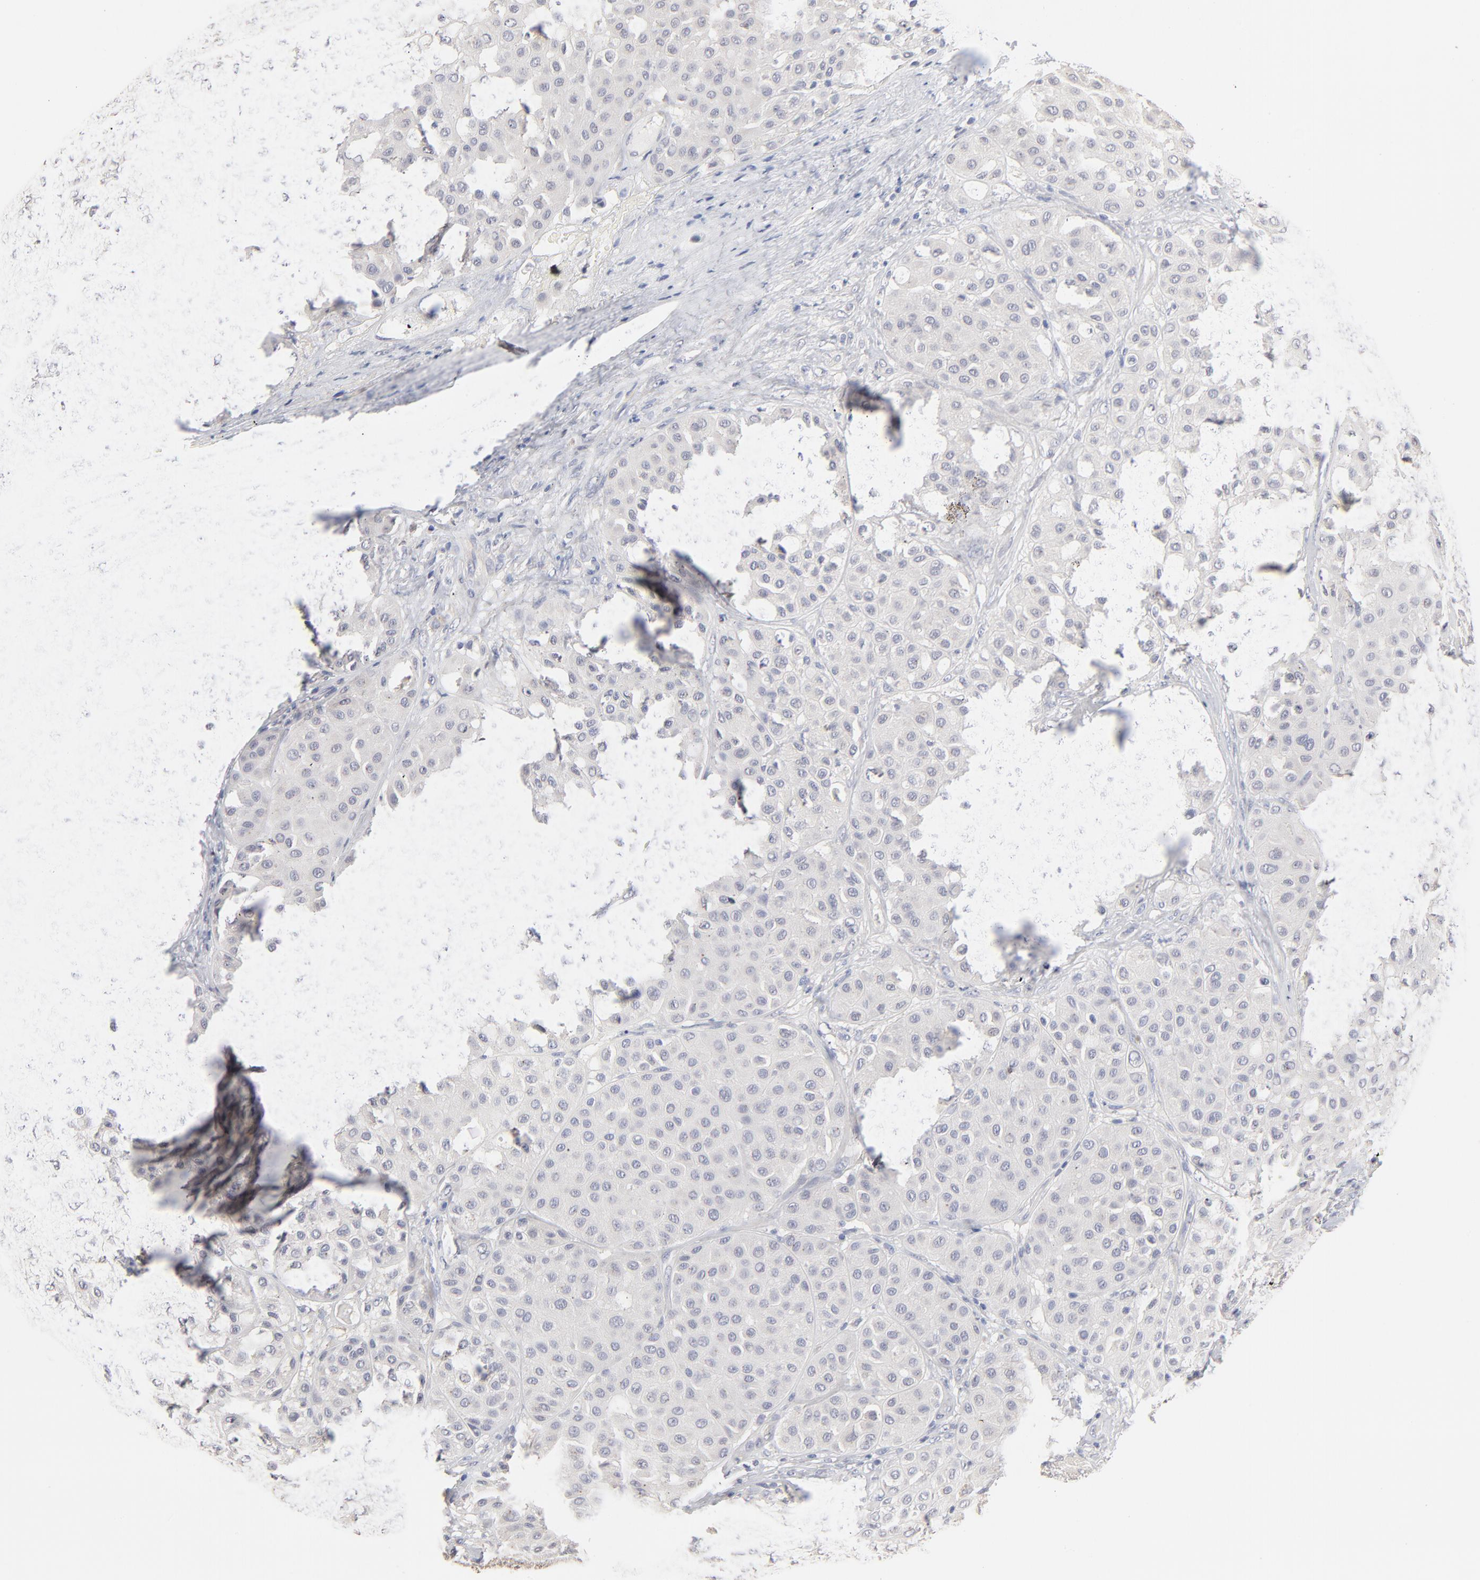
{"staining": {"intensity": "negative", "quantity": "none", "location": "none"}, "tissue": "melanoma", "cell_type": "Tumor cells", "image_type": "cancer", "snomed": [{"axis": "morphology", "description": "Normal tissue, NOS"}, {"axis": "morphology", "description": "Malignant melanoma, Metastatic site"}, {"axis": "topography", "description": "Skin"}], "caption": "Tumor cells show no significant expression in melanoma.", "gene": "DNAL4", "patient": {"sex": "male", "age": 41}}